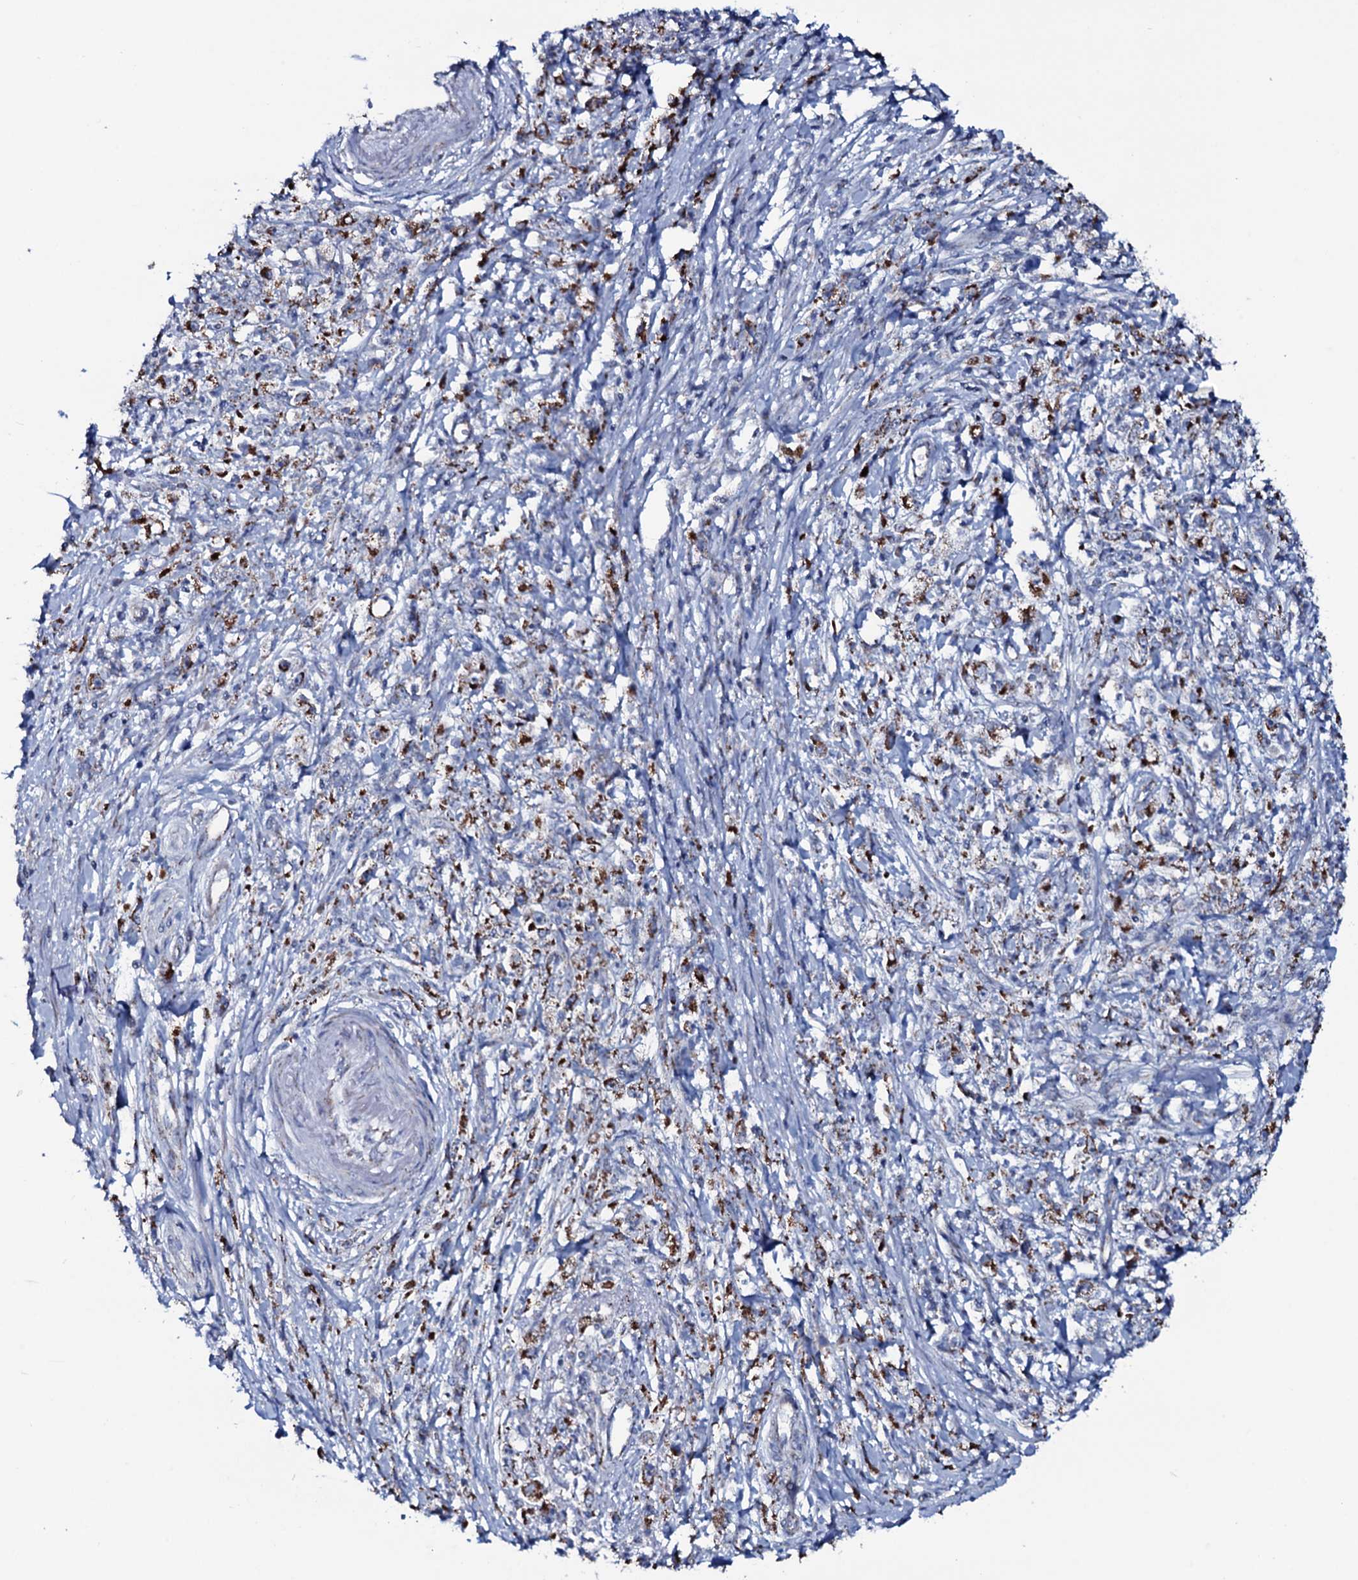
{"staining": {"intensity": "strong", "quantity": ">75%", "location": "cytoplasmic/membranous"}, "tissue": "stomach cancer", "cell_type": "Tumor cells", "image_type": "cancer", "snomed": [{"axis": "morphology", "description": "Adenocarcinoma, NOS"}, {"axis": "topography", "description": "Stomach"}], "caption": "Human stomach cancer stained with a protein marker shows strong staining in tumor cells.", "gene": "MRPS35", "patient": {"sex": "female", "age": 59}}